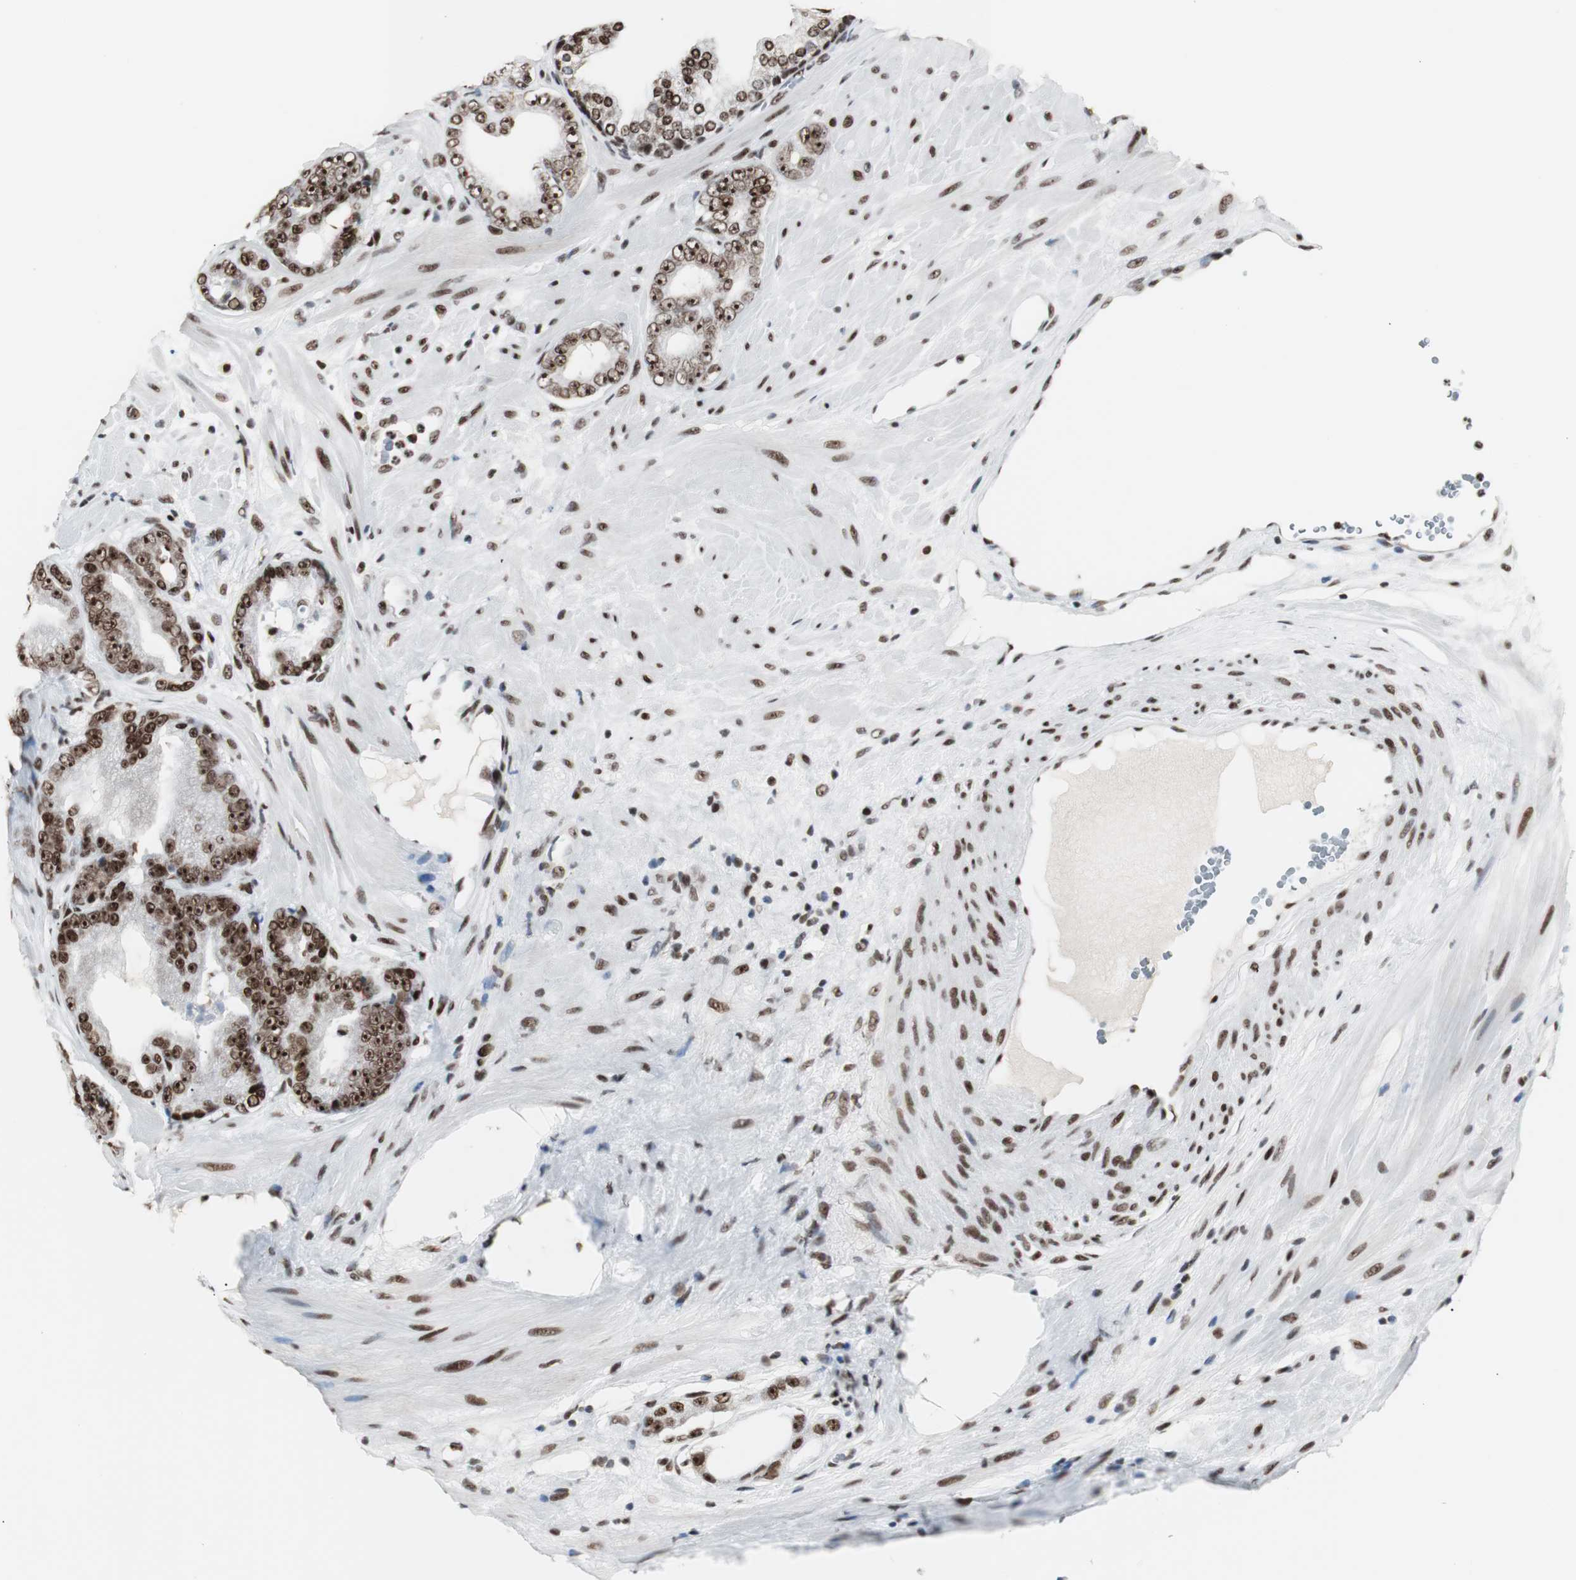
{"staining": {"intensity": "strong", "quantity": ">75%", "location": "nuclear"}, "tissue": "prostate cancer", "cell_type": "Tumor cells", "image_type": "cancer", "snomed": [{"axis": "morphology", "description": "Adenocarcinoma, Low grade"}, {"axis": "topography", "description": "Prostate"}], "caption": "Immunohistochemical staining of prostate adenocarcinoma (low-grade) reveals high levels of strong nuclear expression in about >75% of tumor cells.", "gene": "XRCC1", "patient": {"sex": "male", "age": 58}}